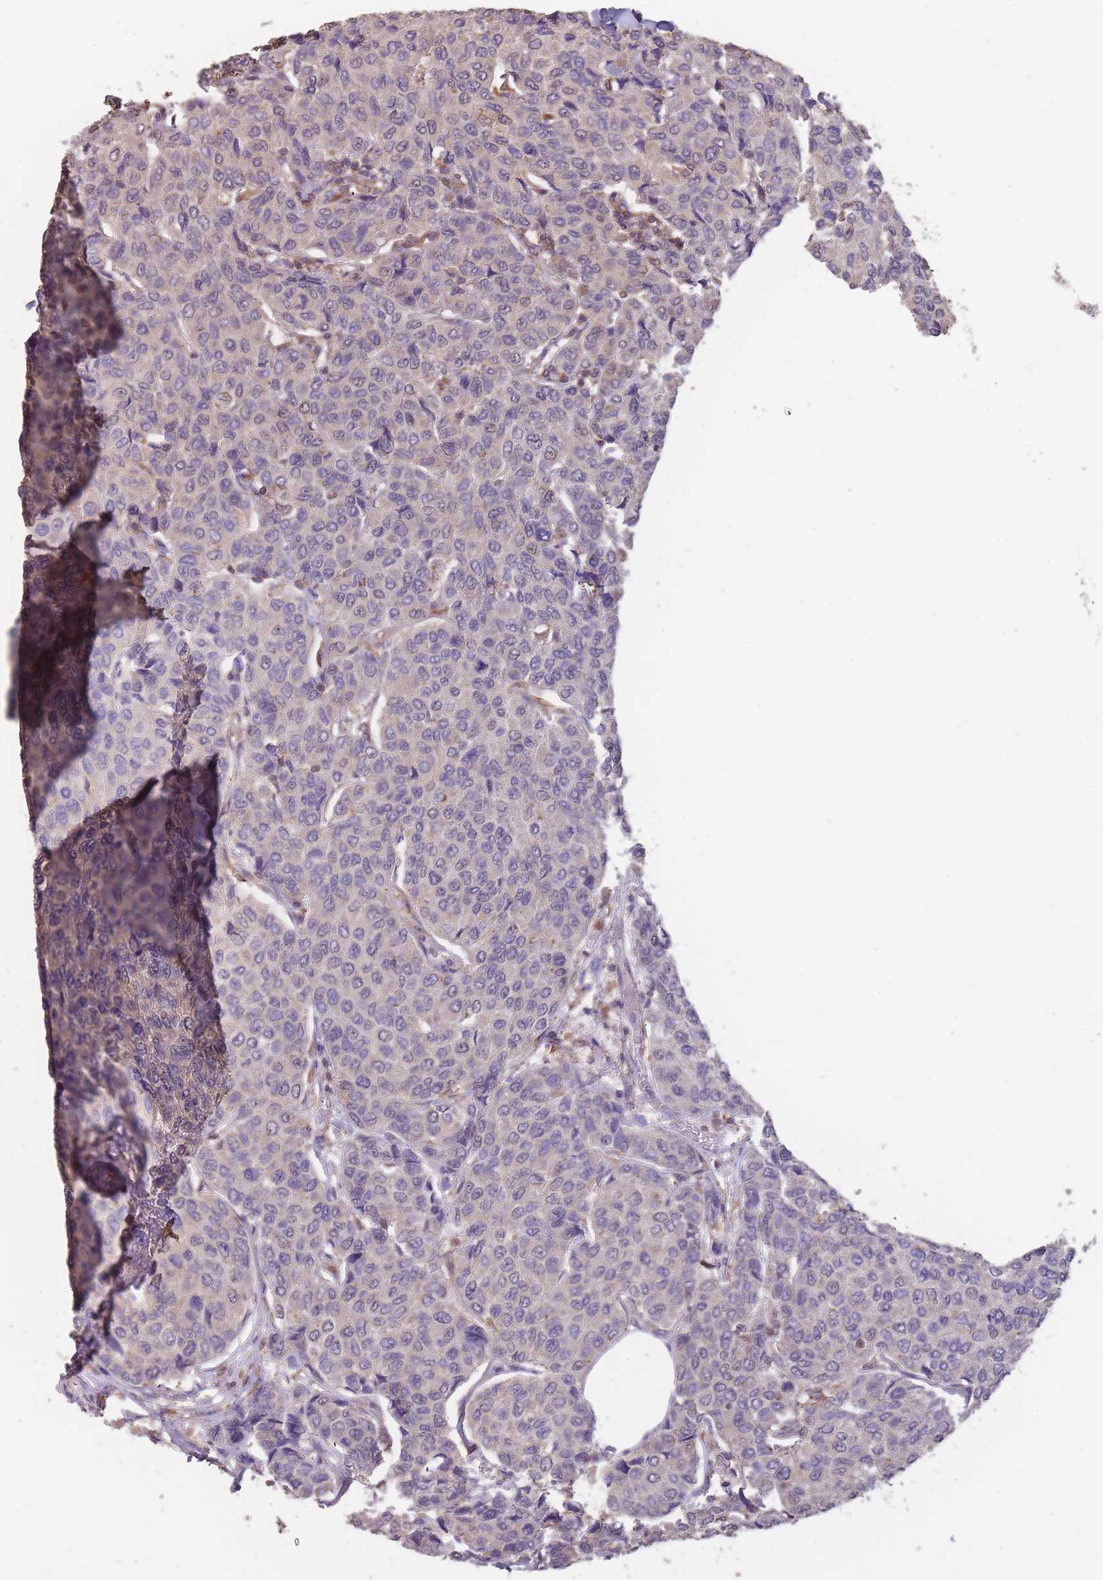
{"staining": {"intensity": "weak", "quantity": "25%-75%", "location": "cytoplasmic/membranous"}, "tissue": "breast cancer", "cell_type": "Tumor cells", "image_type": "cancer", "snomed": [{"axis": "morphology", "description": "Duct carcinoma"}, {"axis": "topography", "description": "Breast"}], "caption": "Weak cytoplasmic/membranous protein staining is present in approximately 25%-75% of tumor cells in breast infiltrating ductal carcinoma.", "gene": "GMIP", "patient": {"sex": "female", "age": 55}}